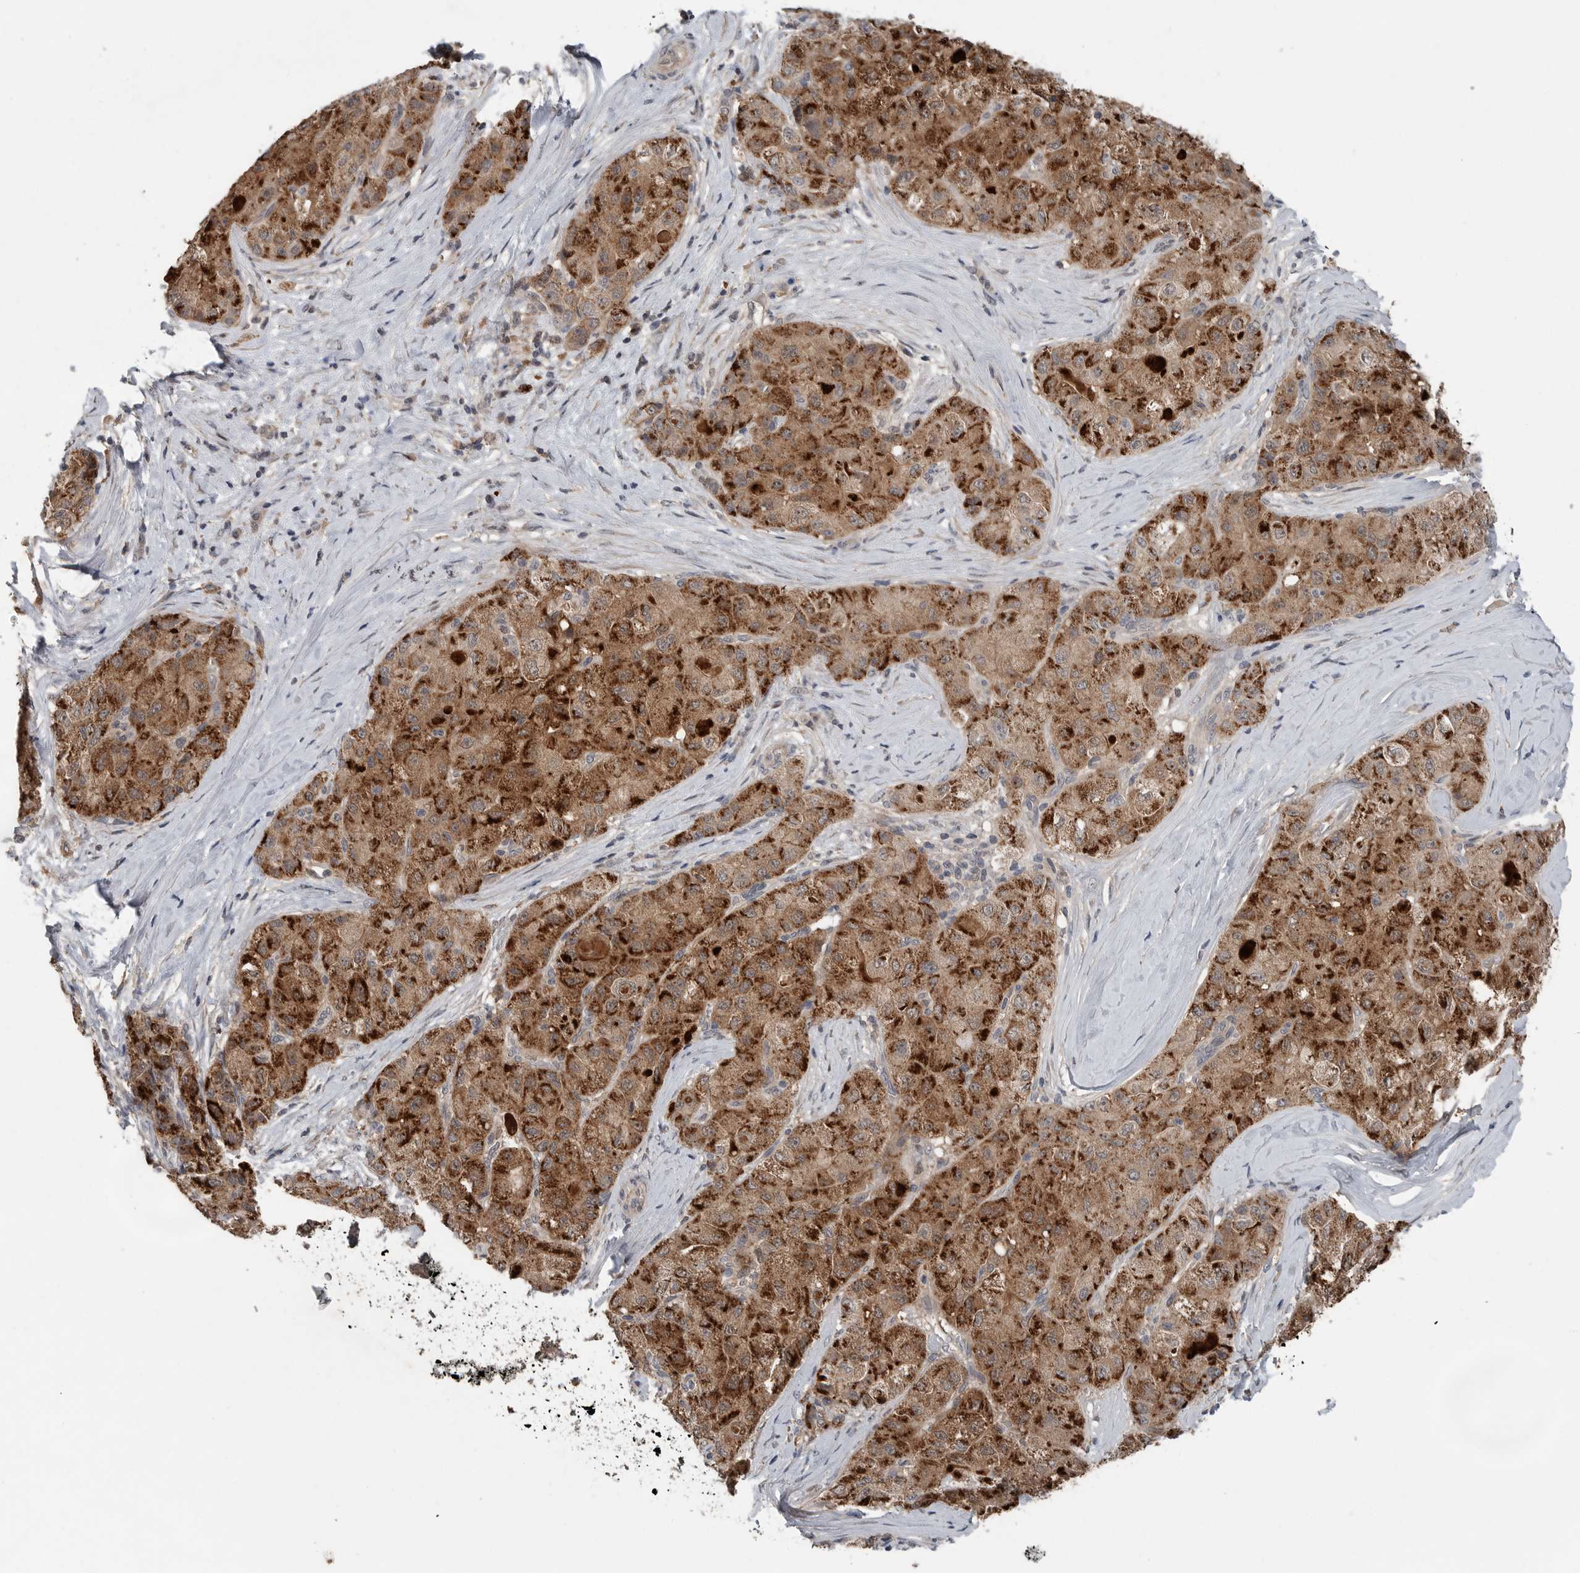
{"staining": {"intensity": "strong", "quantity": ">75%", "location": "cytoplasmic/membranous"}, "tissue": "liver cancer", "cell_type": "Tumor cells", "image_type": "cancer", "snomed": [{"axis": "morphology", "description": "Carcinoma, Hepatocellular, NOS"}, {"axis": "topography", "description": "Liver"}], "caption": "Immunohistochemical staining of liver cancer shows strong cytoplasmic/membranous protein positivity in about >75% of tumor cells.", "gene": "SCP2", "patient": {"sex": "male", "age": 80}}